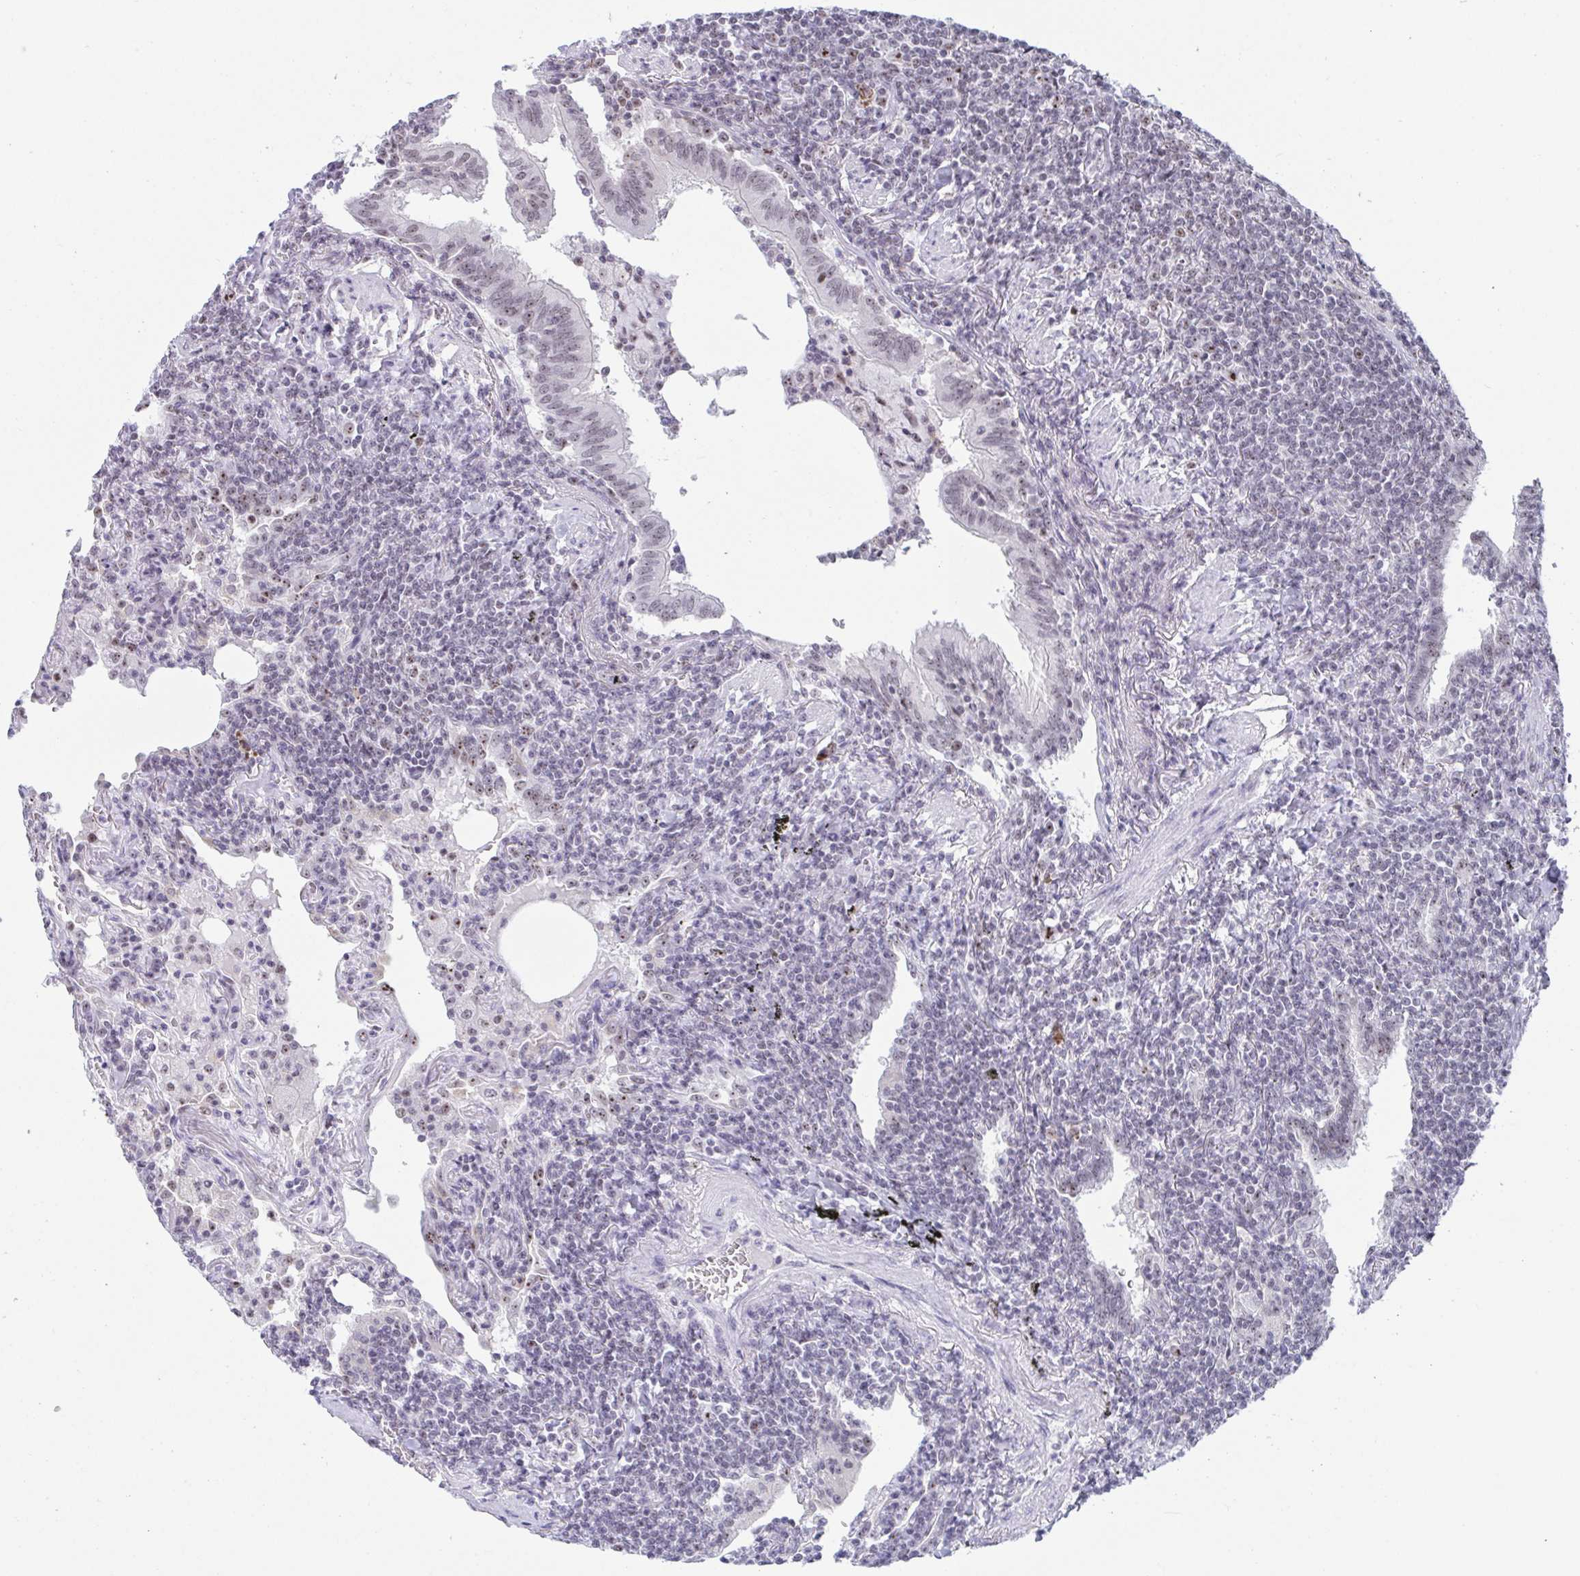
{"staining": {"intensity": "negative", "quantity": "none", "location": "none"}, "tissue": "lymphoma", "cell_type": "Tumor cells", "image_type": "cancer", "snomed": [{"axis": "morphology", "description": "Malignant lymphoma, non-Hodgkin's type, Low grade"}, {"axis": "topography", "description": "Lung"}], "caption": "Tumor cells are negative for protein expression in human low-grade malignant lymphoma, non-Hodgkin's type.", "gene": "SUPT16H", "patient": {"sex": "female", "age": 71}}